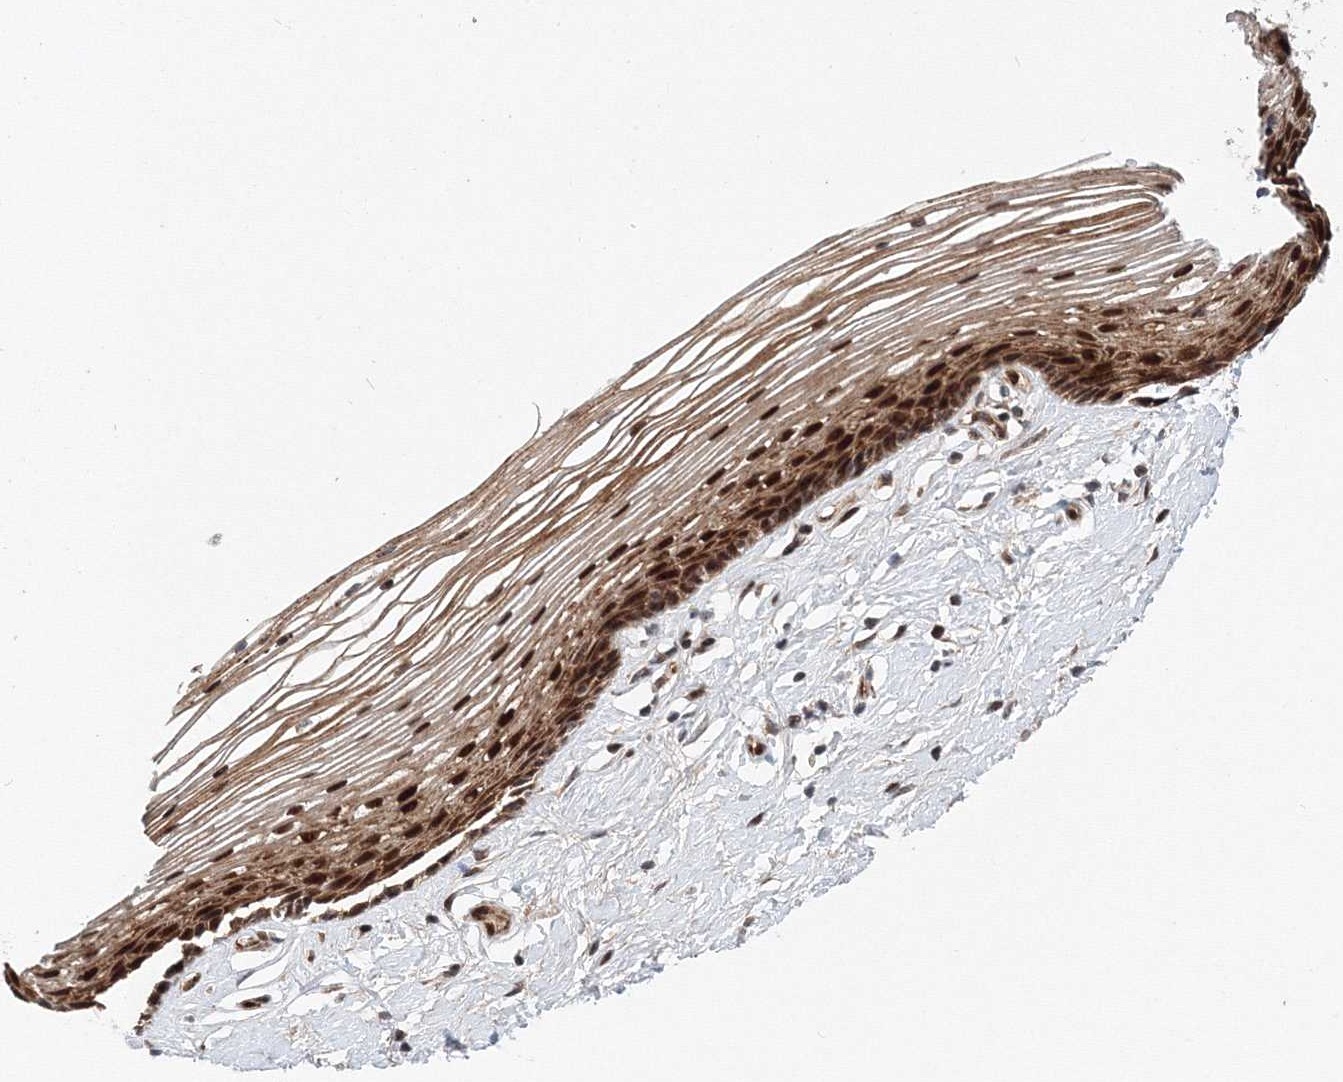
{"staining": {"intensity": "strong", "quantity": ">75%", "location": "cytoplasmic/membranous,nuclear"}, "tissue": "vagina", "cell_type": "Squamous epithelial cells", "image_type": "normal", "snomed": [{"axis": "morphology", "description": "Normal tissue, NOS"}, {"axis": "topography", "description": "Vagina"}], "caption": "Protein staining by immunohistochemistry (IHC) demonstrates strong cytoplasmic/membranous,nuclear expression in about >75% of squamous epithelial cells in unremarkable vagina. (Stains: DAB (3,3'-diaminobenzidine) in brown, nuclei in blue, Microscopy: brightfield microscopy at high magnification).", "gene": "ANKAR", "patient": {"sex": "female", "age": 46}}